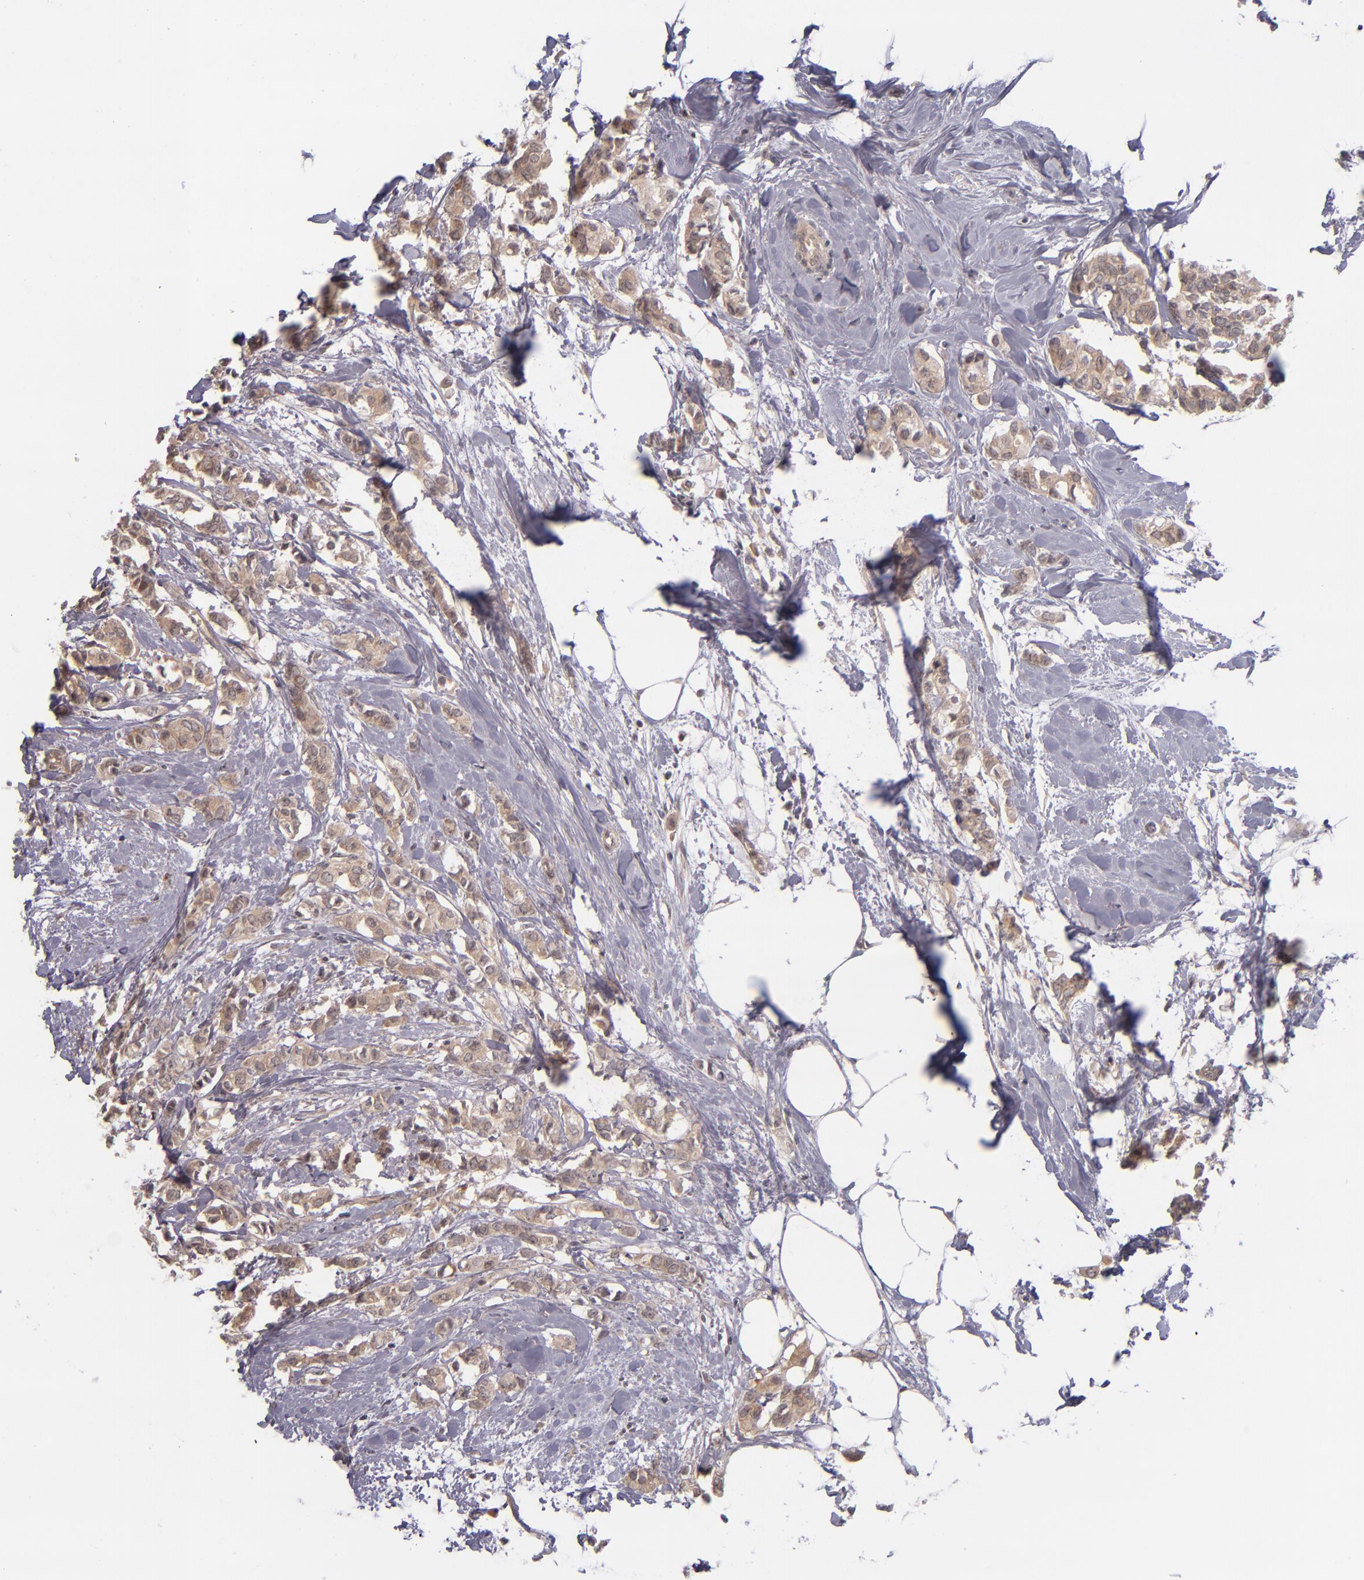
{"staining": {"intensity": "moderate", "quantity": ">75%", "location": "cytoplasmic/membranous"}, "tissue": "breast cancer", "cell_type": "Tumor cells", "image_type": "cancer", "snomed": [{"axis": "morphology", "description": "Duct carcinoma"}, {"axis": "topography", "description": "Breast"}], "caption": "IHC micrograph of breast invasive ductal carcinoma stained for a protein (brown), which shows medium levels of moderate cytoplasmic/membranous expression in about >75% of tumor cells.", "gene": "TSC2", "patient": {"sex": "female", "age": 84}}